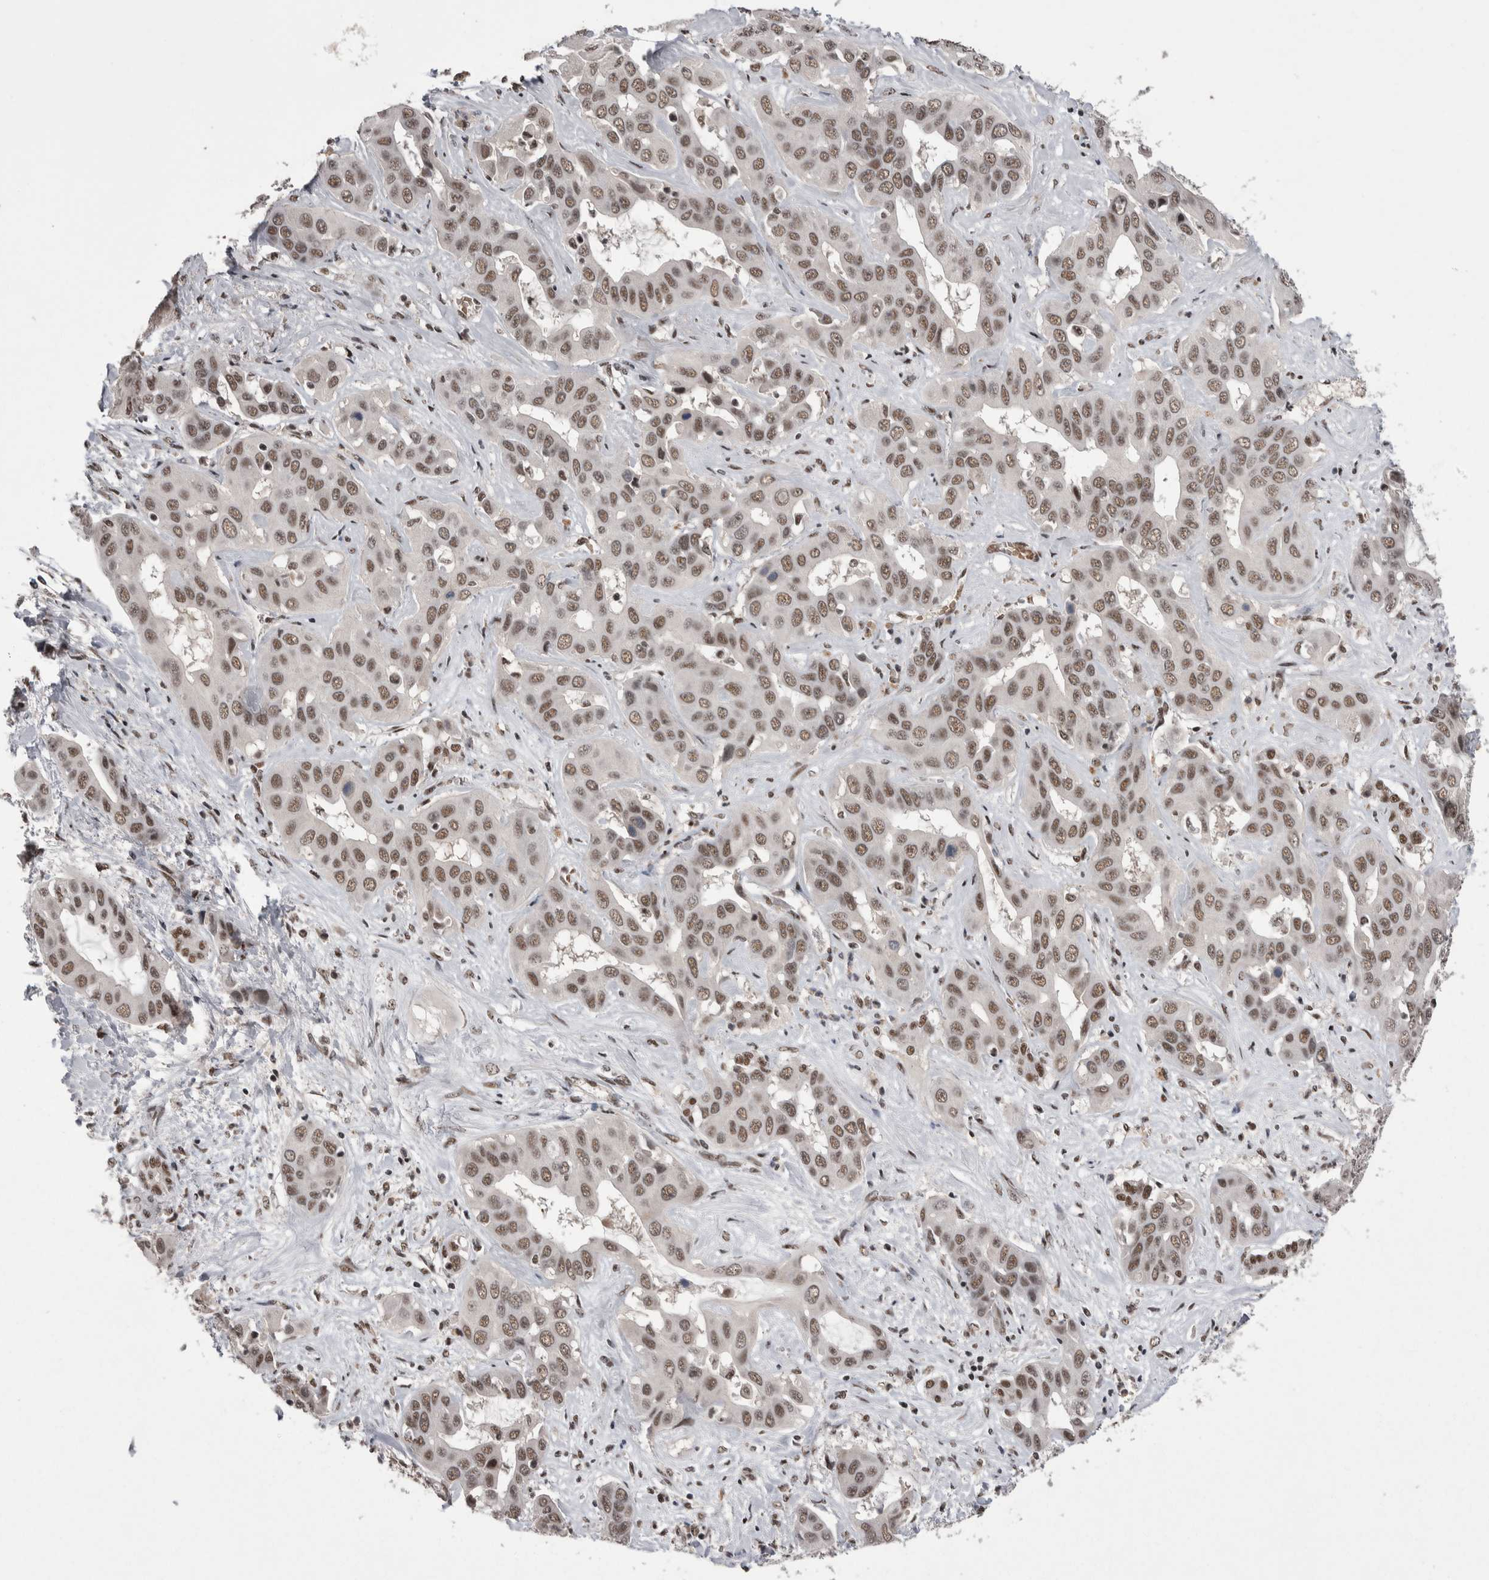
{"staining": {"intensity": "moderate", "quantity": ">75%", "location": "nuclear"}, "tissue": "liver cancer", "cell_type": "Tumor cells", "image_type": "cancer", "snomed": [{"axis": "morphology", "description": "Cholangiocarcinoma"}, {"axis": "topography", "description": "Liver"}], "caption": "Approximately >75% of tumor cells in liver cancer (cholangiocarcinoma) reveal moderate nuclear protein expression as visualized by brown immunohistochemical staining.", "gene": "DMTF1", "patient": {"sex": "female", "age": 52}}